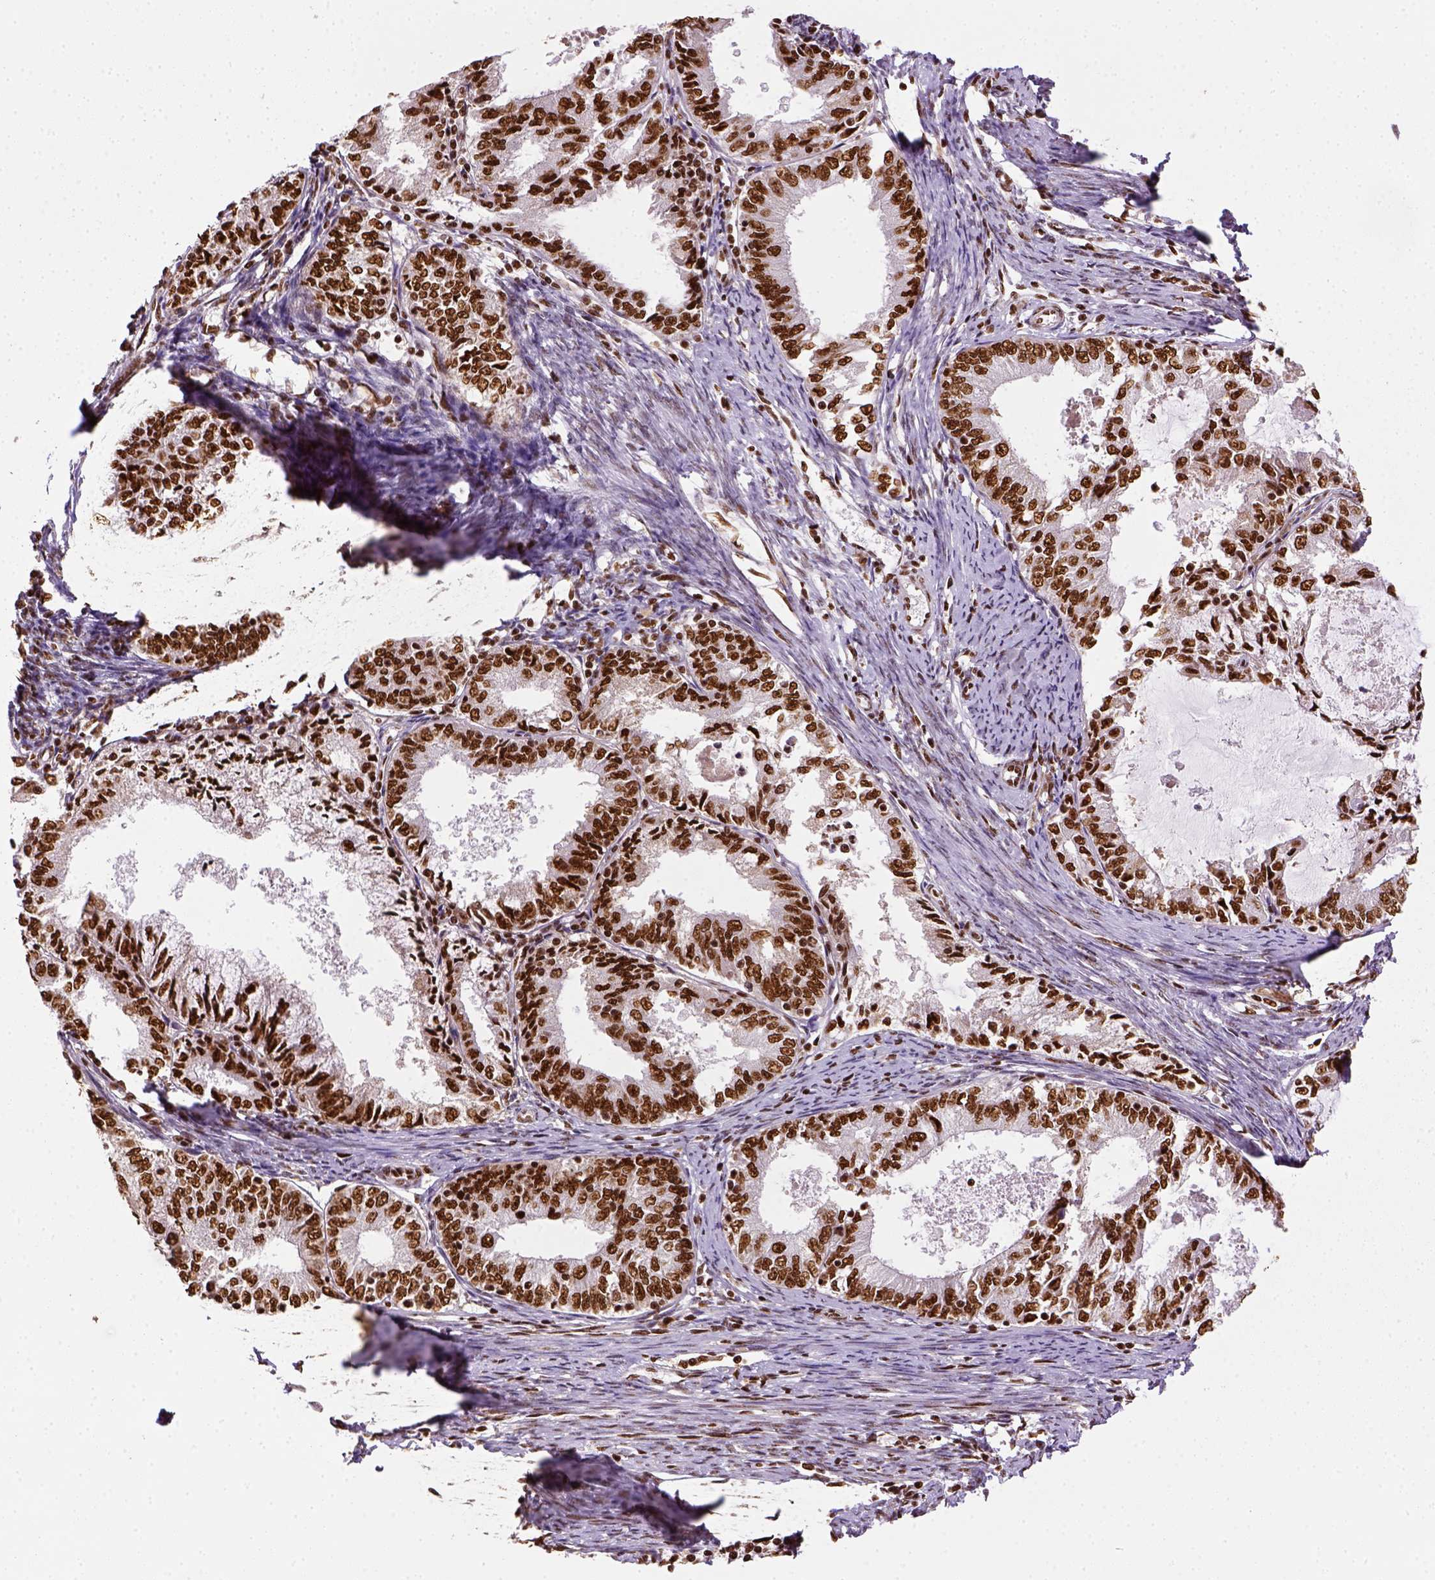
{"staining": {"intensity": "strong", "quantity": ">75%", "location": "nuclear"}, "tissue": "endometrial cancer", "cell_type": "Tumor cells", "image_type": "cancer", "snomed": [{"axis": "morphology", "description": "Adenocarcinoma, NOS"}, {"axis": "topography", "description": "Endometrium"}], "caption": "Adenocarcinoma (endometrial) tissue reveals strong nuclear positivity in about >75% of tumor cells", "gene": "CCAR1", "patient": {"sex": "female", "age": 57}}